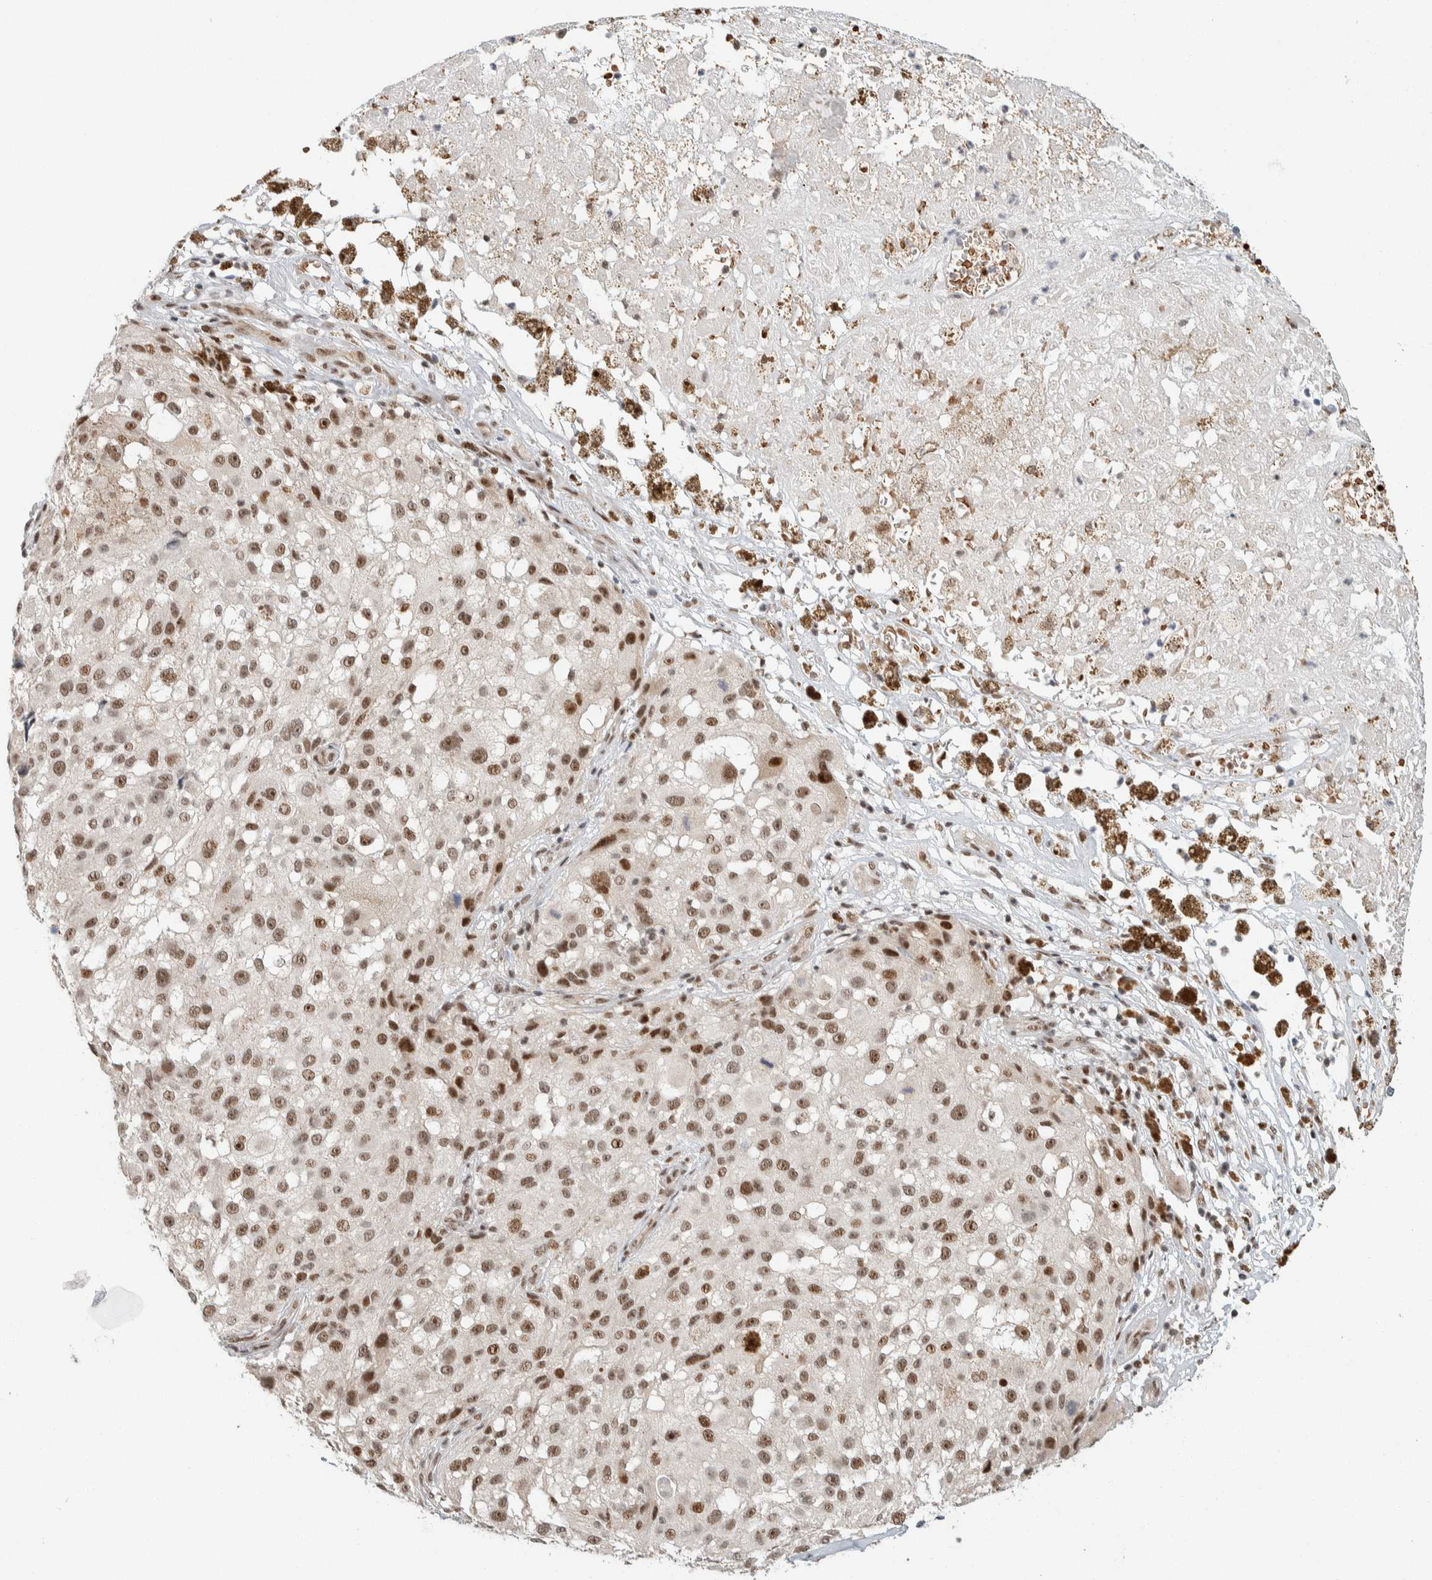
{"staining": {"intensity": "moderate", "quantity": ">75%", "location": "nuclear"}, "tissue": "melanoma", "cell_type": "Tumor cells", "image_type": "cancer", "snomed": [{"axis": "morphology", "description": "Necrosis, NOS"}, {"axis": "morphology", "description": "Malignant melanoma, NOS"}, {"axis": "topography", "description": "Skin"}], "caption": "This micrograph shows melanoma stained with IHC to label a protein in brown. The nuclear of tumor cells show moderate positivity for the protein. Nuclei are counter-stained blue.", "gene": "ZBTB2", "patient": {"sex": "female", "age": 87}}